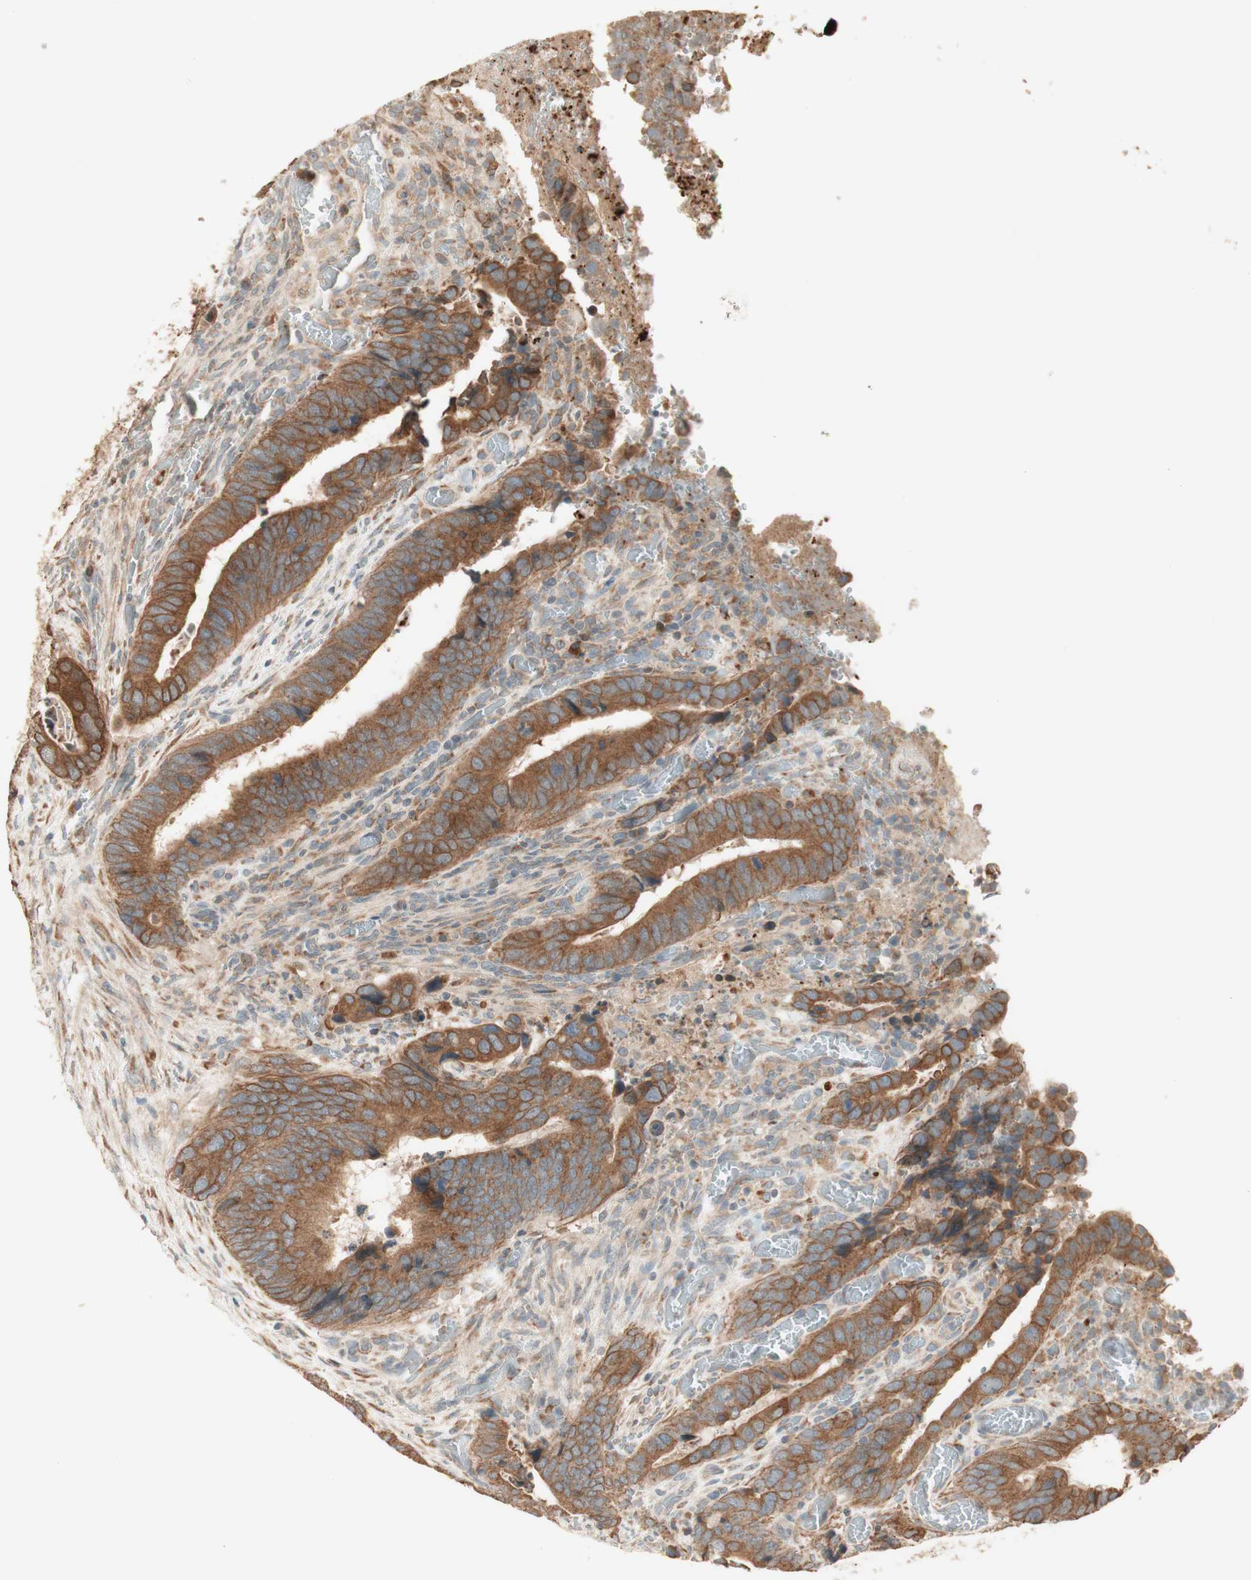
{"staining": {"intensity": "moderate", "quantity": ">75%", "location": "cytoplasmic/membranous"}, "tissue": "colorectal cancer", "cell_type": "Tumor cells", "image_type": "cancer", "snomed": [{"axis": "morphology", "description": "Adenocarcinoma, NOS"}, {"axis": "topography", "description": "Colon"}], "caption": "High-magnification brightfield microscopy of adenocarcinoma (colorectal) stained with DAB (brown) and counterstained with hematoxylin (blue). tumor cells exhibit moderate cytoplasmic/membranous positivity is seen in about>75% of cells.", "gene": "CLCN2", "patient": {"sex": "male", "age": 72}}